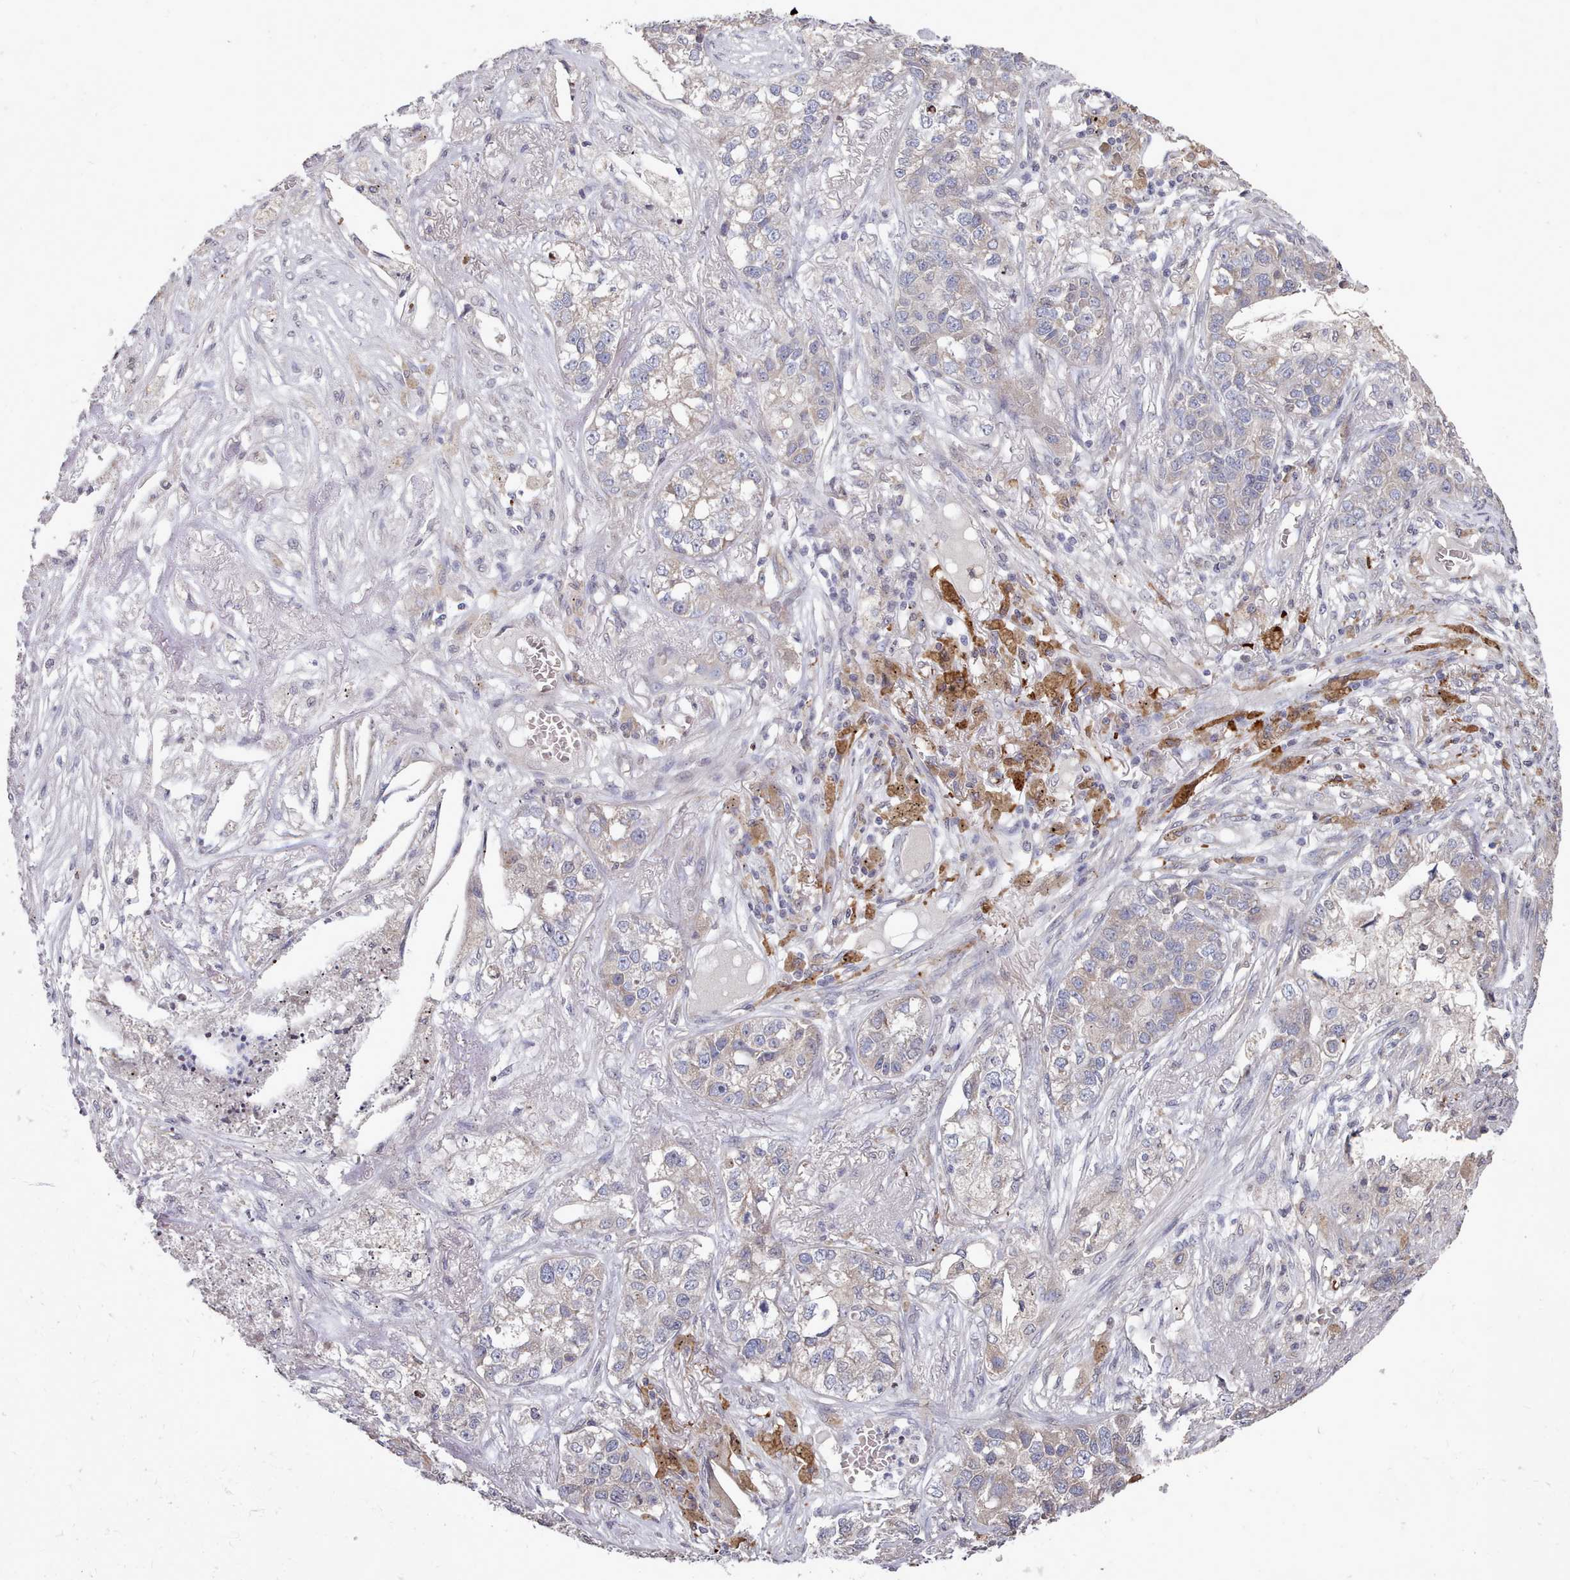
{"staining": {"intensity": "weak", "quantity": "<25%", "location": "cytoplasmic/membranous"}, "tissue": "lung cancer", "cell_type": "Tumor cells", "image_type": "cancer", "snomed": [{"axis": "morphology", "description": "Adenocarcinoma, NOS"}, {"axis": "topography", "description": "Lung"}], "caption": "Protein analysis of lung adenocarcinoma reveals no significant staining in tumor cells.", "gene": "ACKR3", "patient": {"sex": "male", "age": 49}}